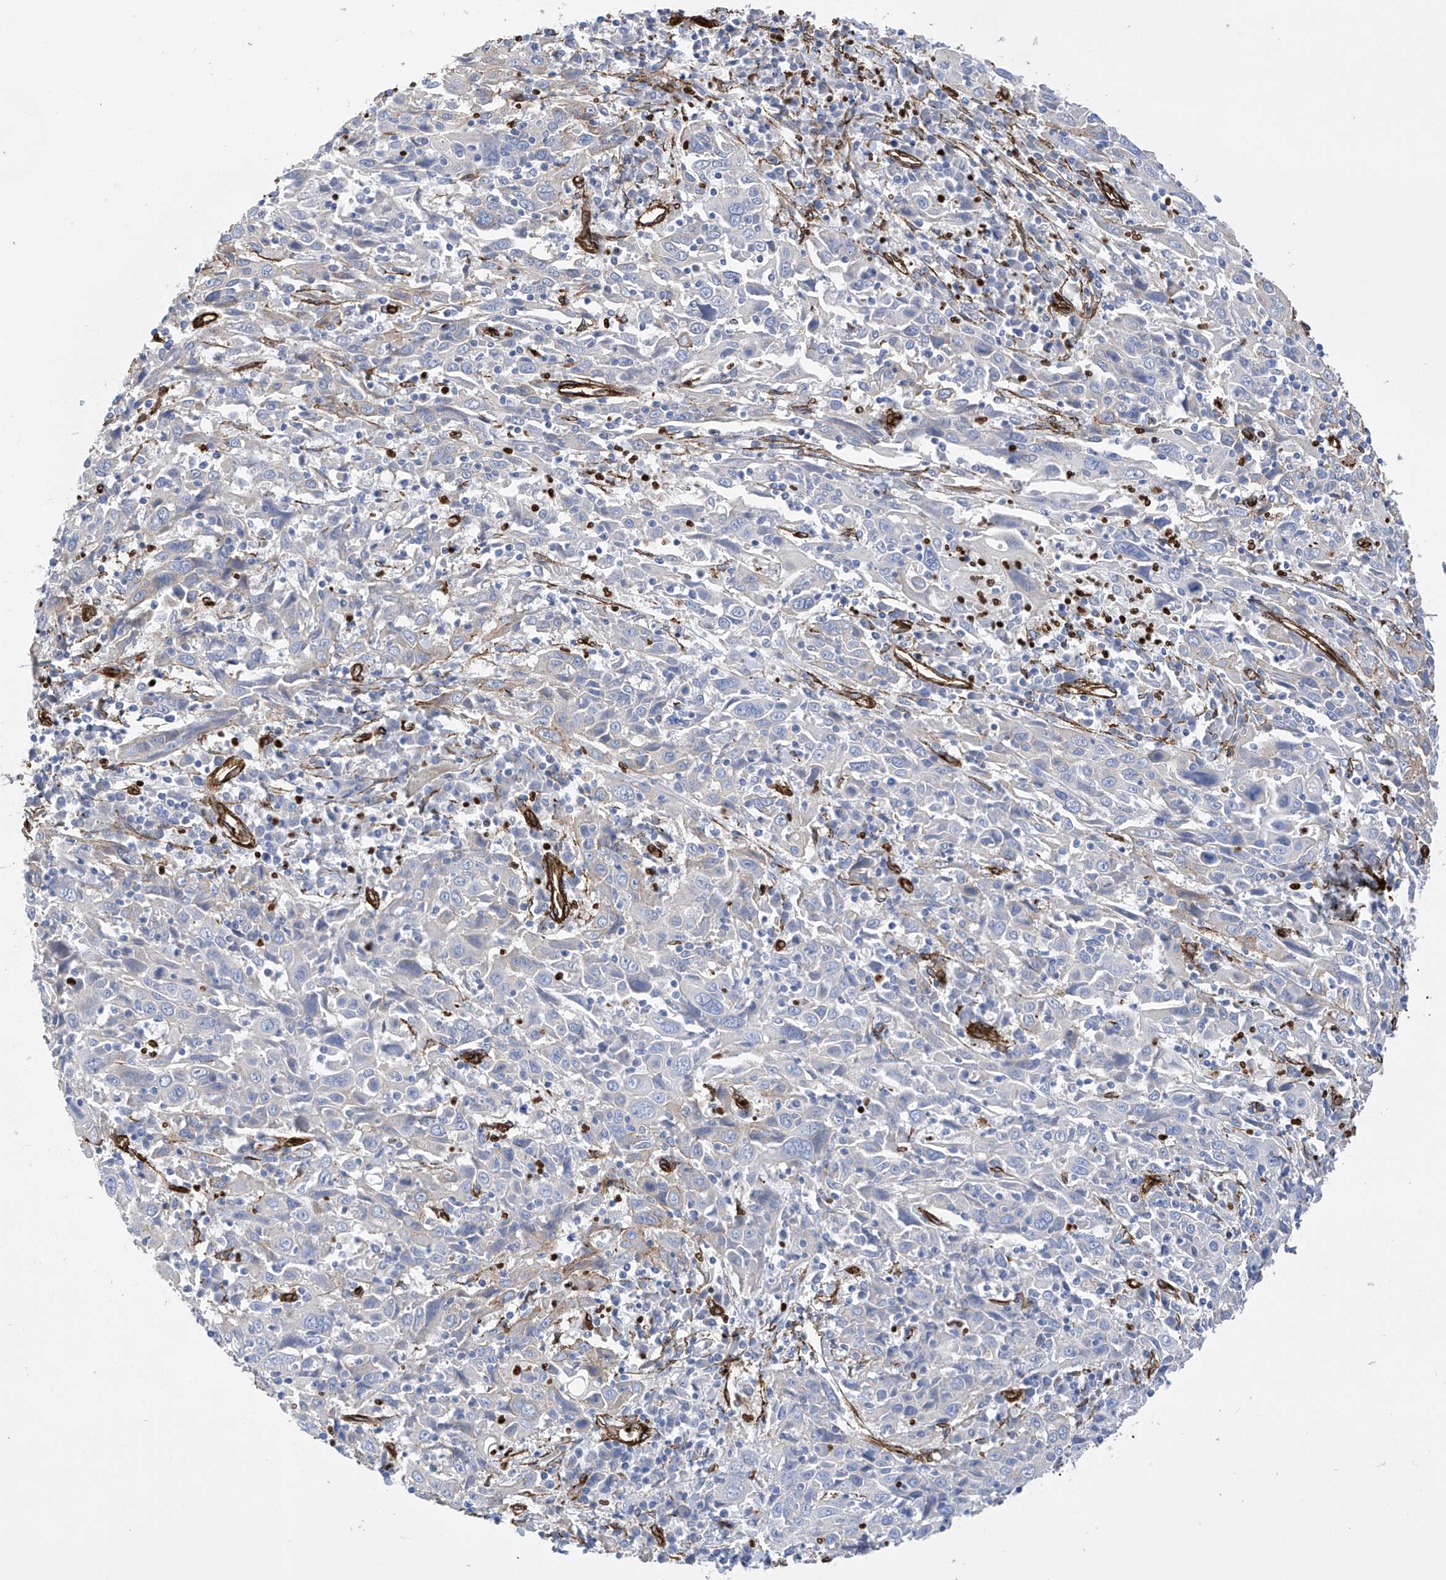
{"staining": {"intensity": "negative", "quantity": "none", "location": "none"}, "tissue": "cervical cancer", "cell_type": "Tumor cells", "image_type": "cancer", "snomed": [{"axis": "morphology", "description": "Squamous cell carcinoma, NOS"}, {"axis": "topography", "description": "Cervix"}], "caption": "Tumor cells show no significant positivity in squamous cell carcinoma (cervical).", "gene": "UBTD1", "patient": {"sex": "female", "age": 46}}